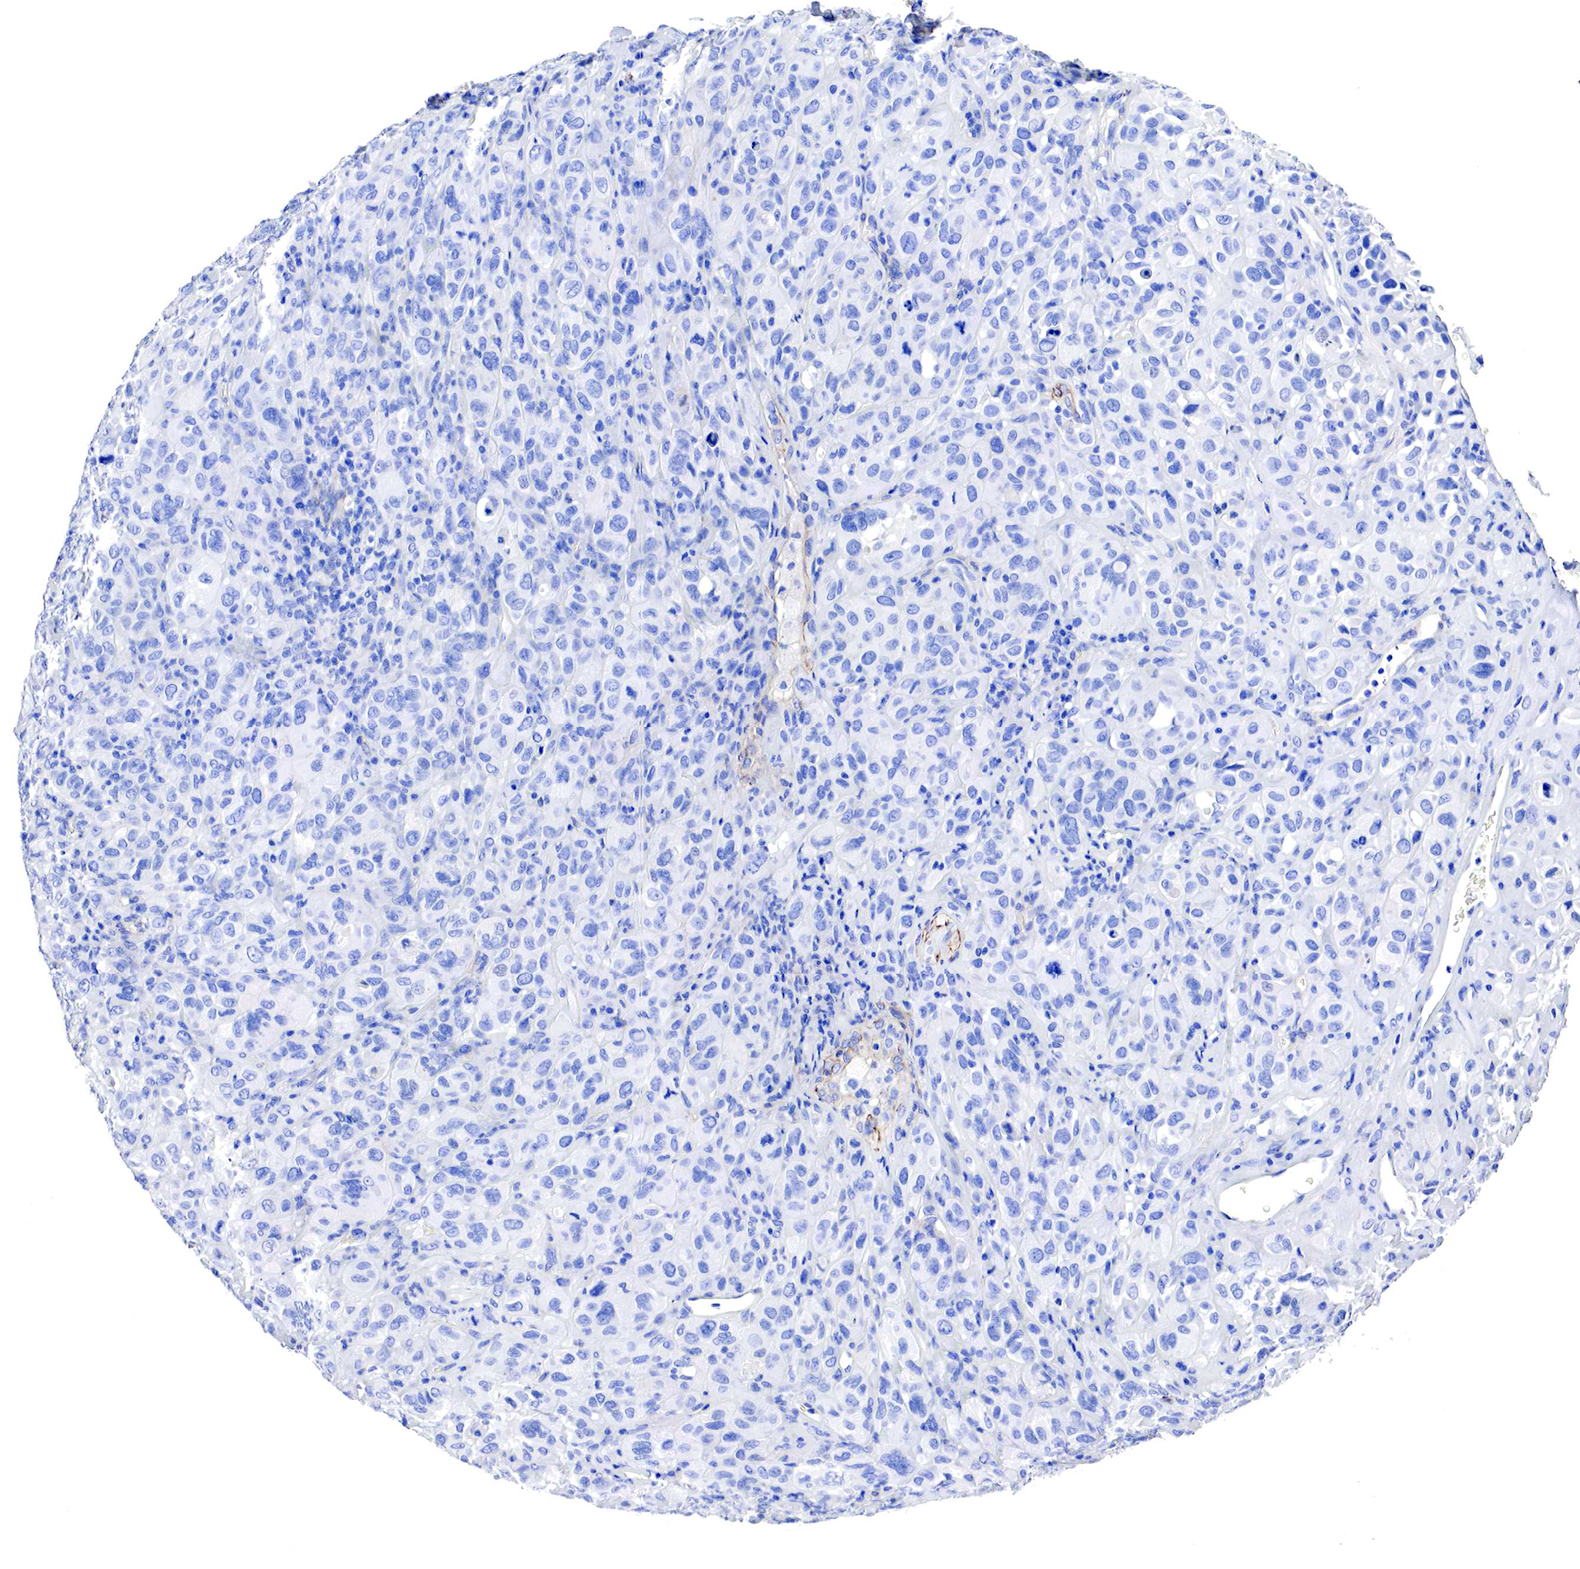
{"staining": {"intensity": "negative", "quantity": "none", "location": "none"}, "tissue": "melanoma", "cell_type": "Tumor cells", "image_type": "cancer", "snomed": [{"axis": "morphology", "description": "Malignant melanoma, Metastatic site"}, {"axis": "topography", "description": "Skin"}], "caption": "There is no significant expression in tumor cells of melanoma.", "gene": "TPM1", "patient": {"sex": "male", "age": 32}}